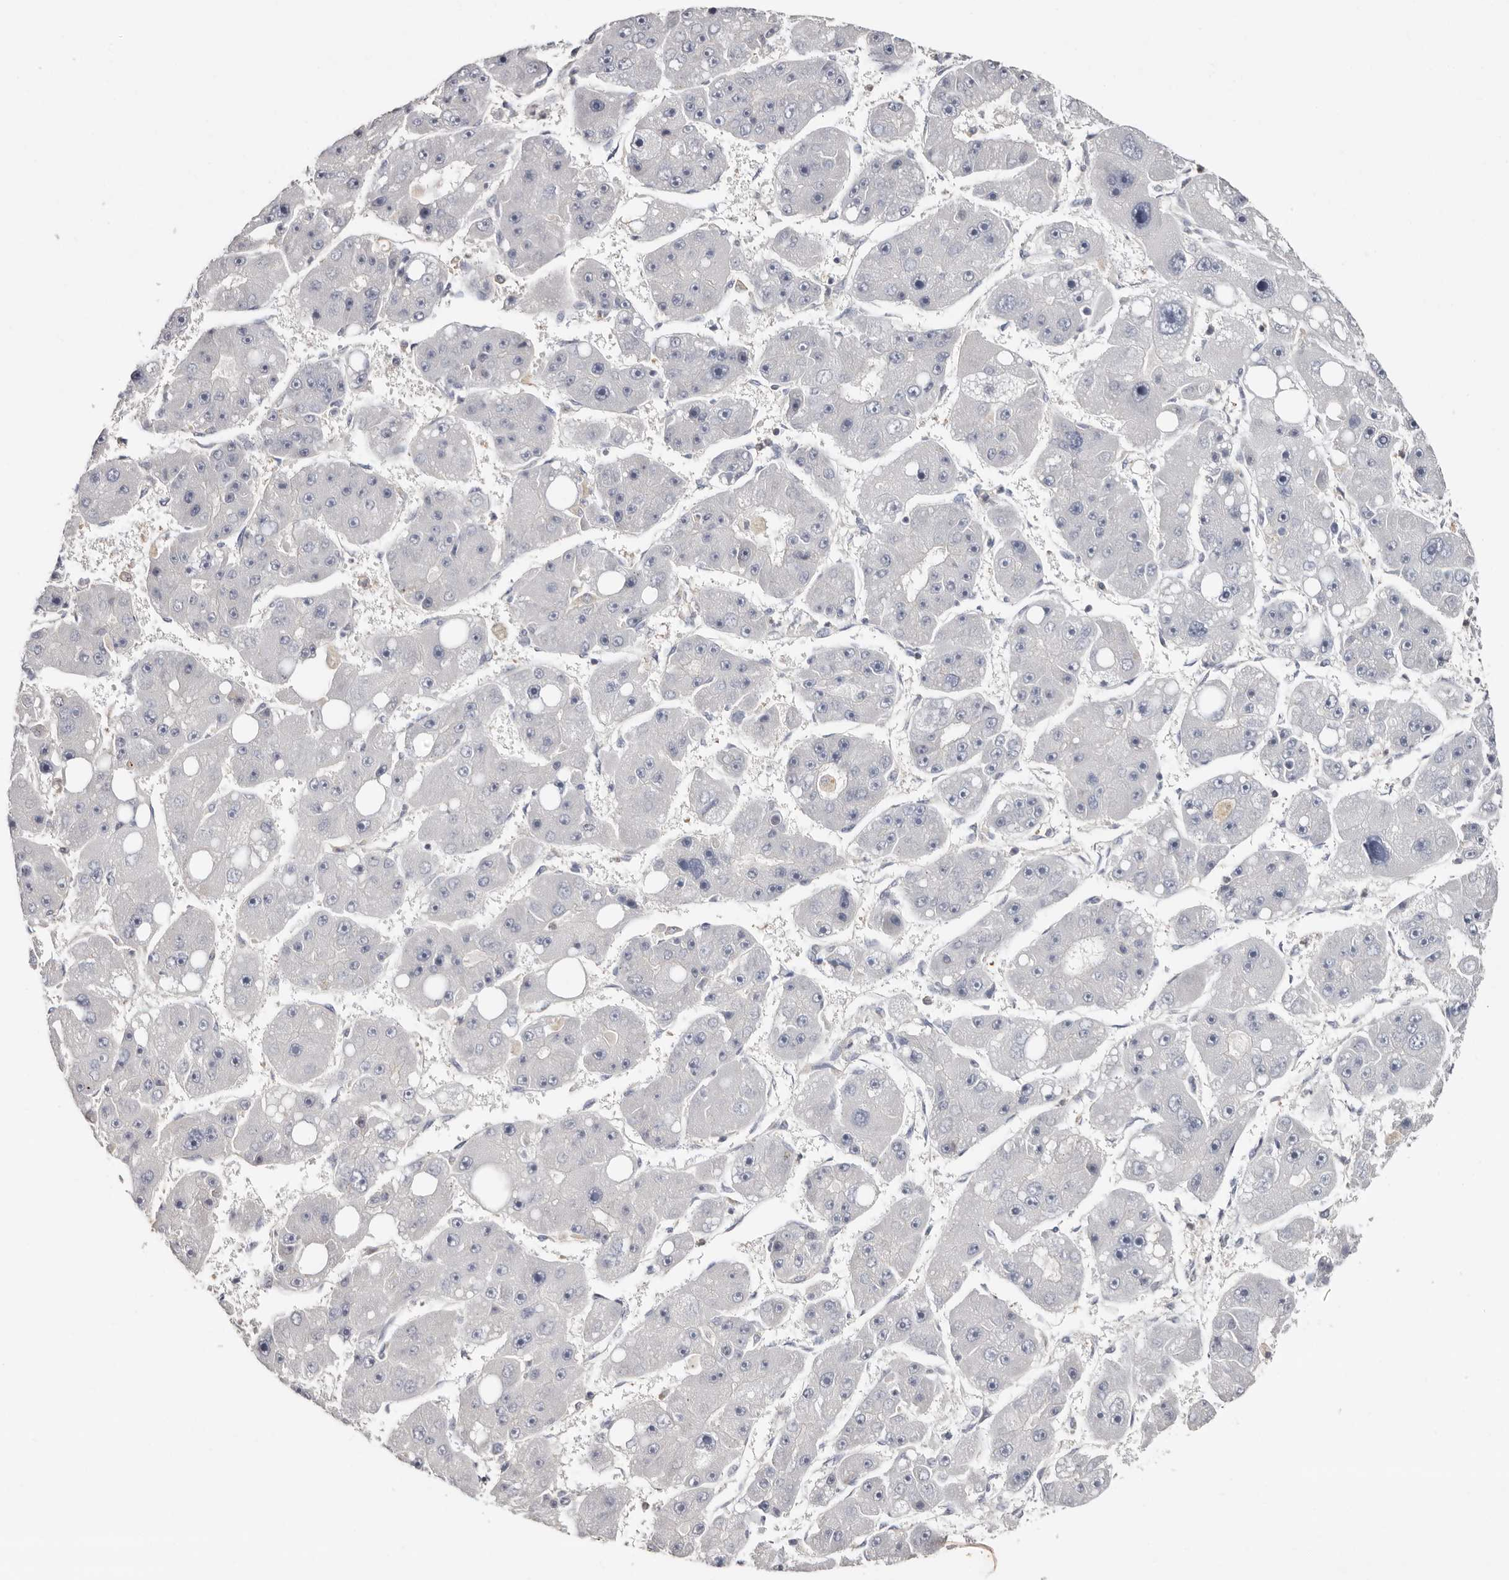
{"staining": {"intensity": "negative", "quantity": "none", "location": "none"}, "tissue": "liver cancer", "cell_type": "Tumor cells", "image_type": "cancer", "snomed": [{"axis": "morphology", "description": "Carcinoma, Hepatocellular, NOS"}, {"axis": "topography", "description": "Liver"}], "caption": "Liver hepatocellular carcinoma was stained to show a protein in brown. There is no significant staining in tumor cells.", "gene": "S100A14", "patient": {"sex": "female", "age": 61}}